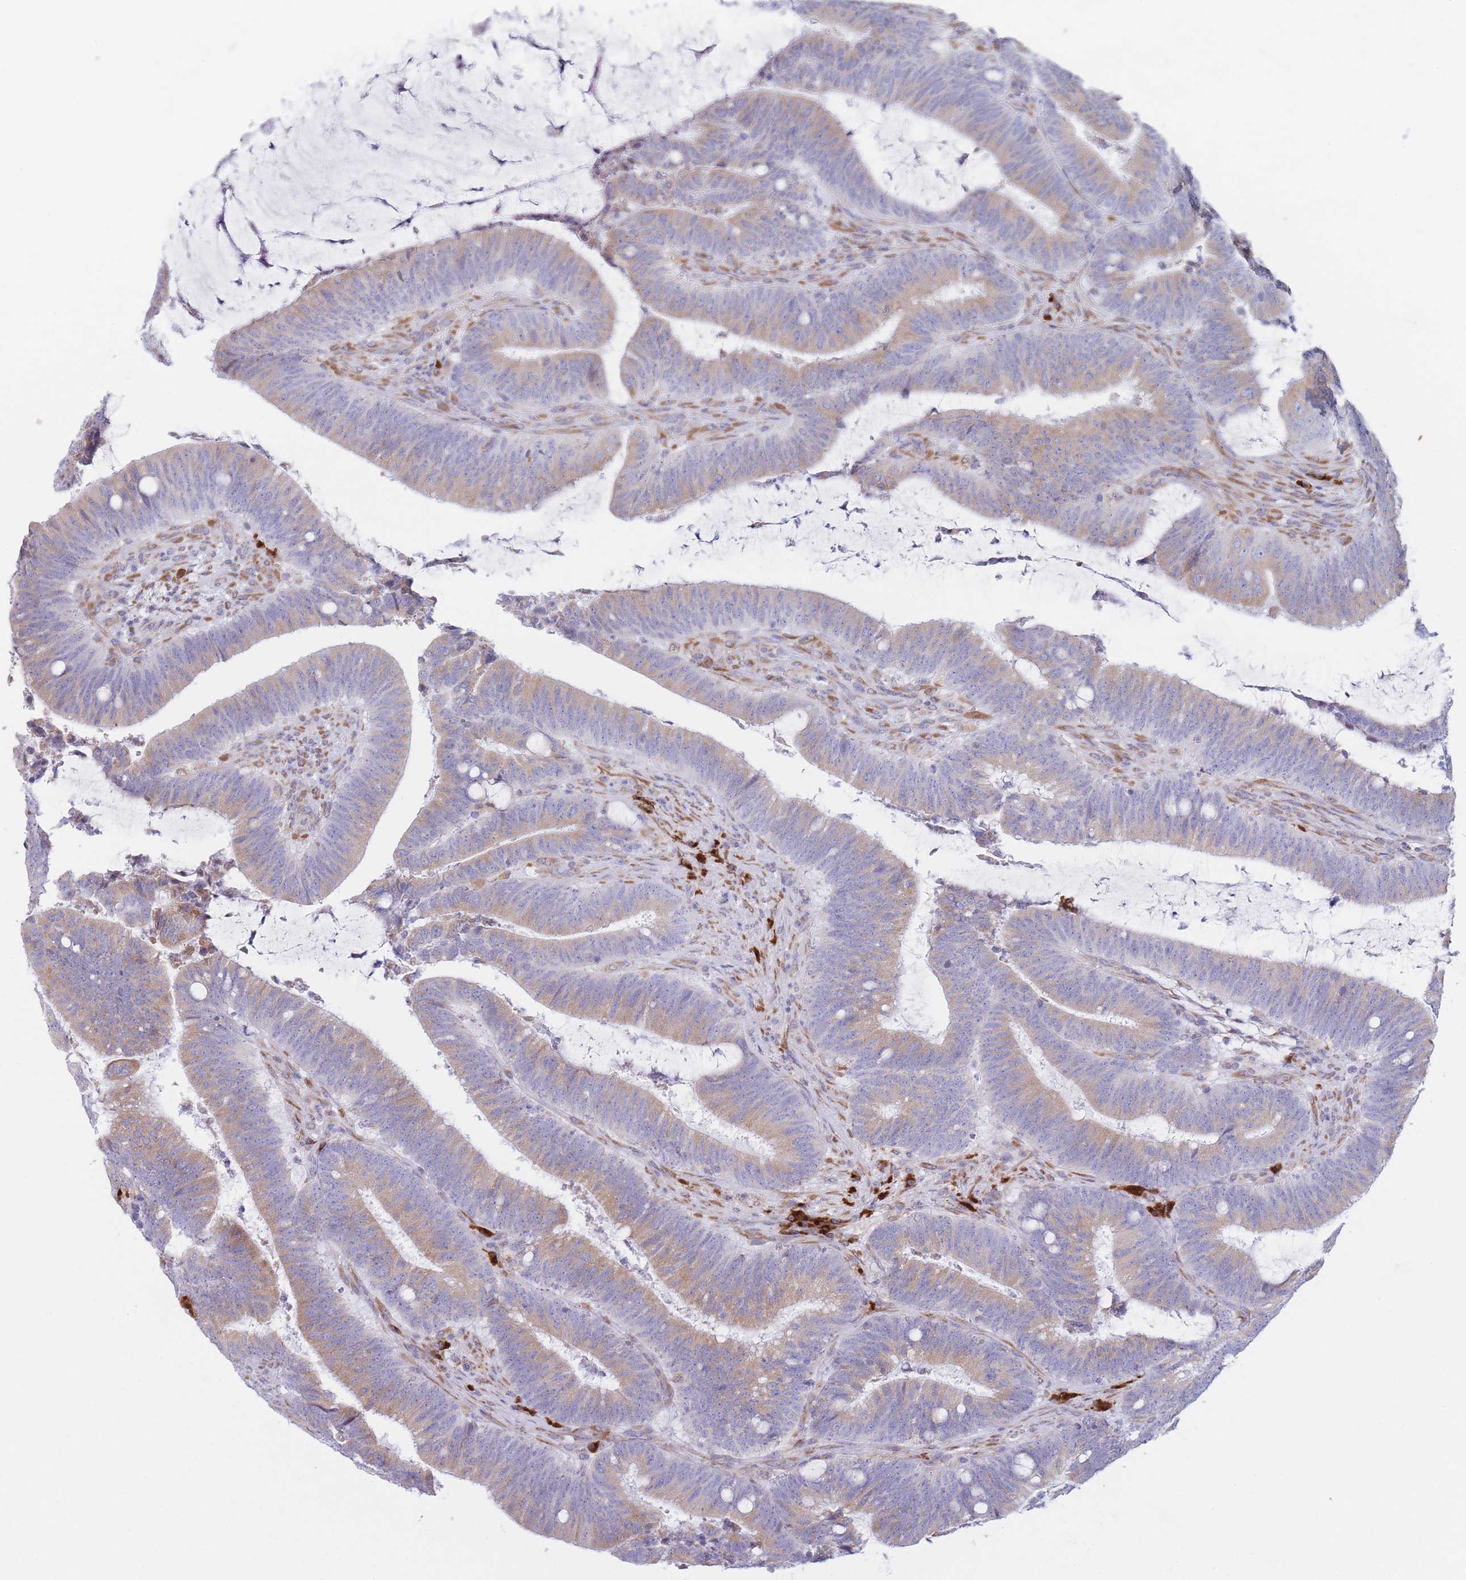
{"staining": {"intensity": "moderate", "quantity": "25%-75%", "location": "cytoplasmic/membranous"}, "tissue": "colorectal cancer", "cell_type": "Tumor cells", "image_type": "cancer", "snomed": [{"axis": "morphology", "description": "Adenocarcinoma, NOS"}, {"axis": "topography", "description": "Colon"}], "caption": "A histopathology image of human colorectal cancer (adenocarcinoma) stained for a protein shows moderate cytoplasmic/membranous brown staining in tumor cells. (IHC, brightfield microscopy, high magnification).", "gene": "MRPL30", "patient": {"sex": "female", "age": 43}}